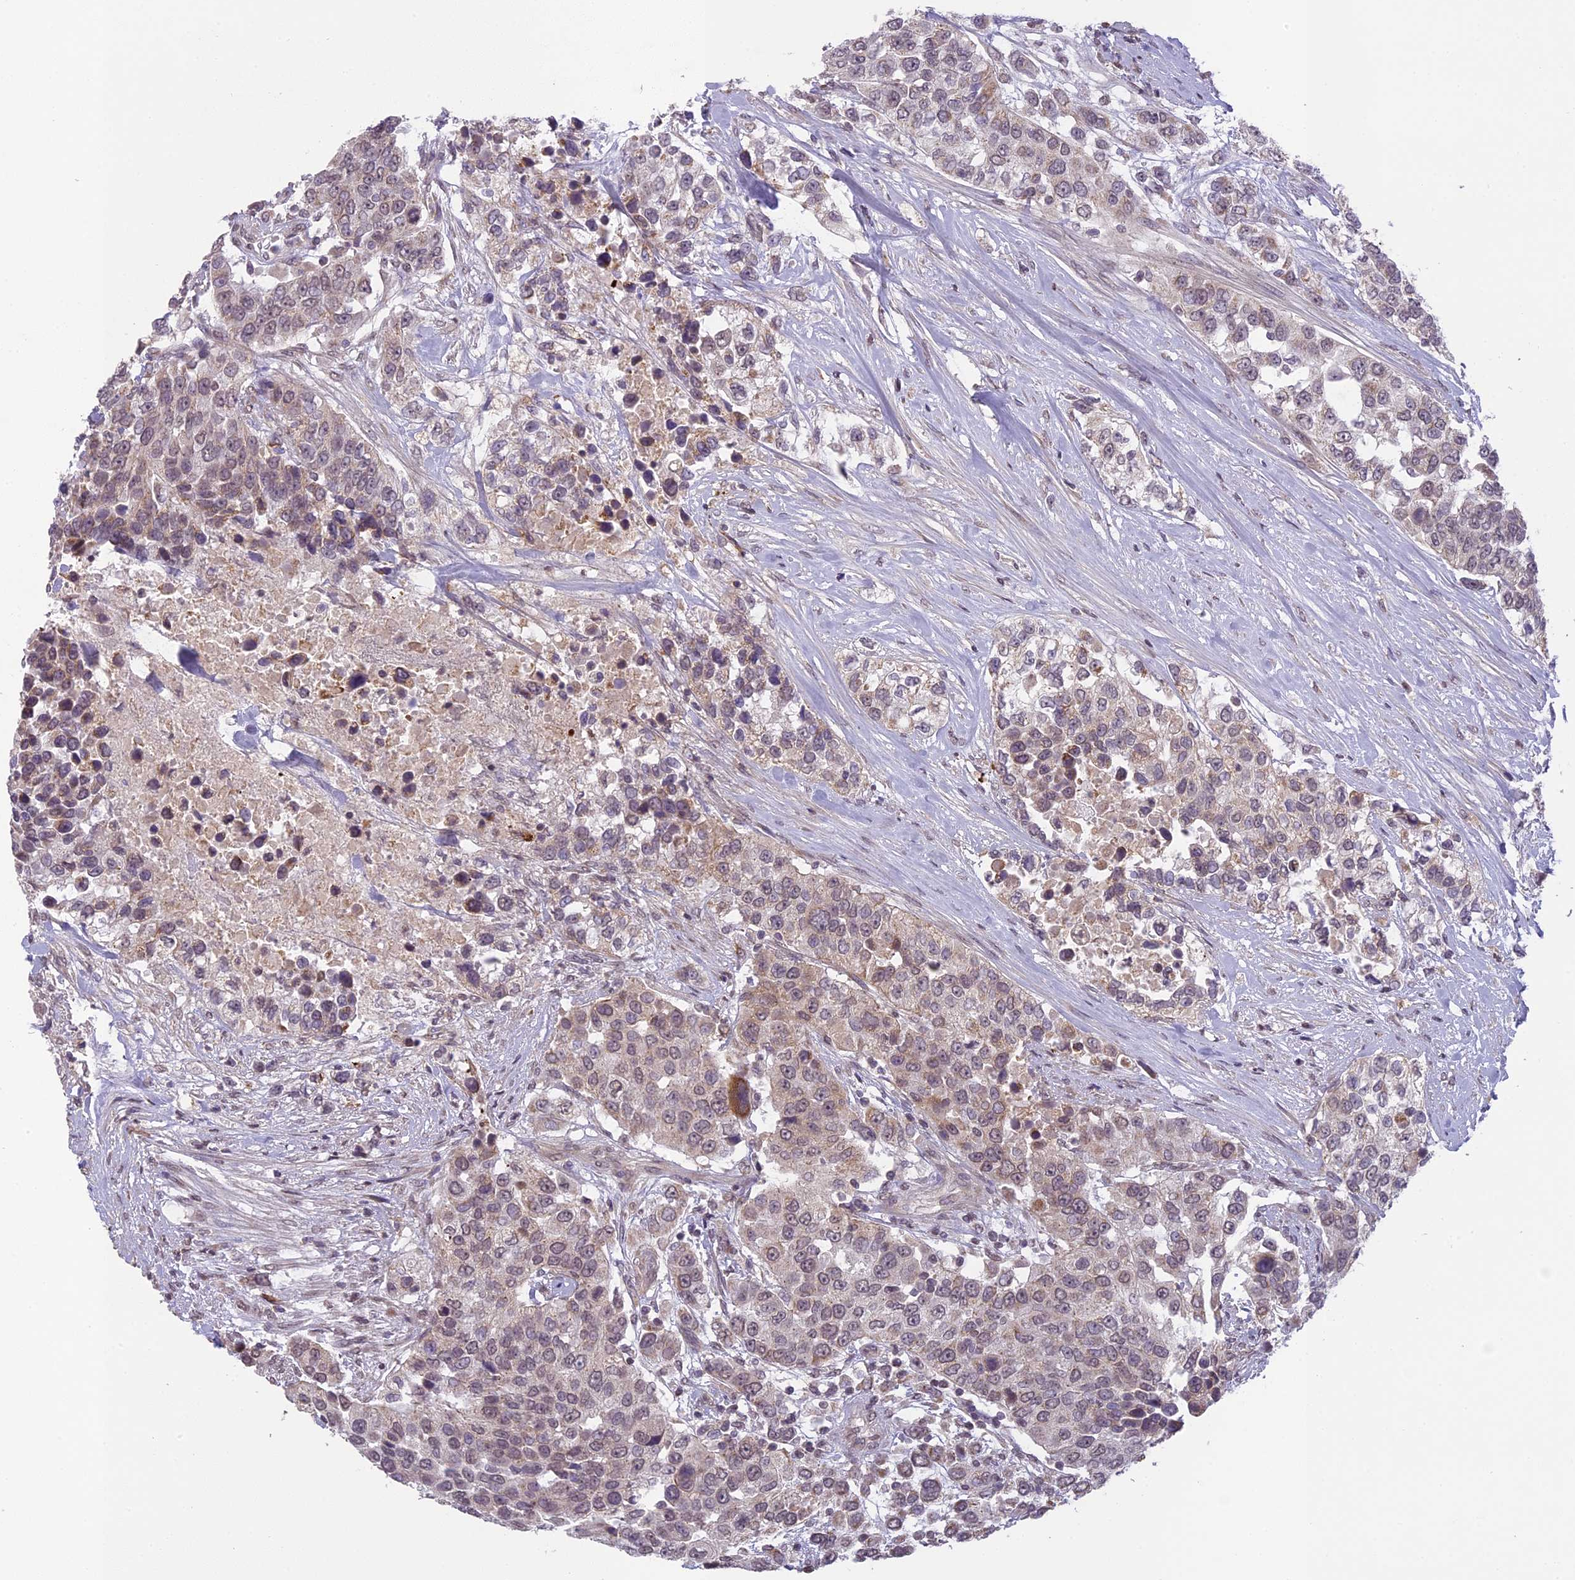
{"staining": {"intensity": "weak", "quantity": "25%-75%", "location": "cytoplasmic/membranous"}, "tissue": "urothelial cancer", "cell_type": "Tumor cells", "image_type": "cancer", "snomed": [{"axis": "morphology", "description": "Urothelial carcinoma, High grade"}, {"axis": "topography", "description": "Urinary bladder"}], "caption": "This is a histology image of immunohistochemistry (IHC) staining of high-grade urothelial carcinoma, which shows weak expression in the cytoplasmic/membranous of tumor cells.", "gene": "ERG28", "patient": {"sex": "female", "age": 80}}